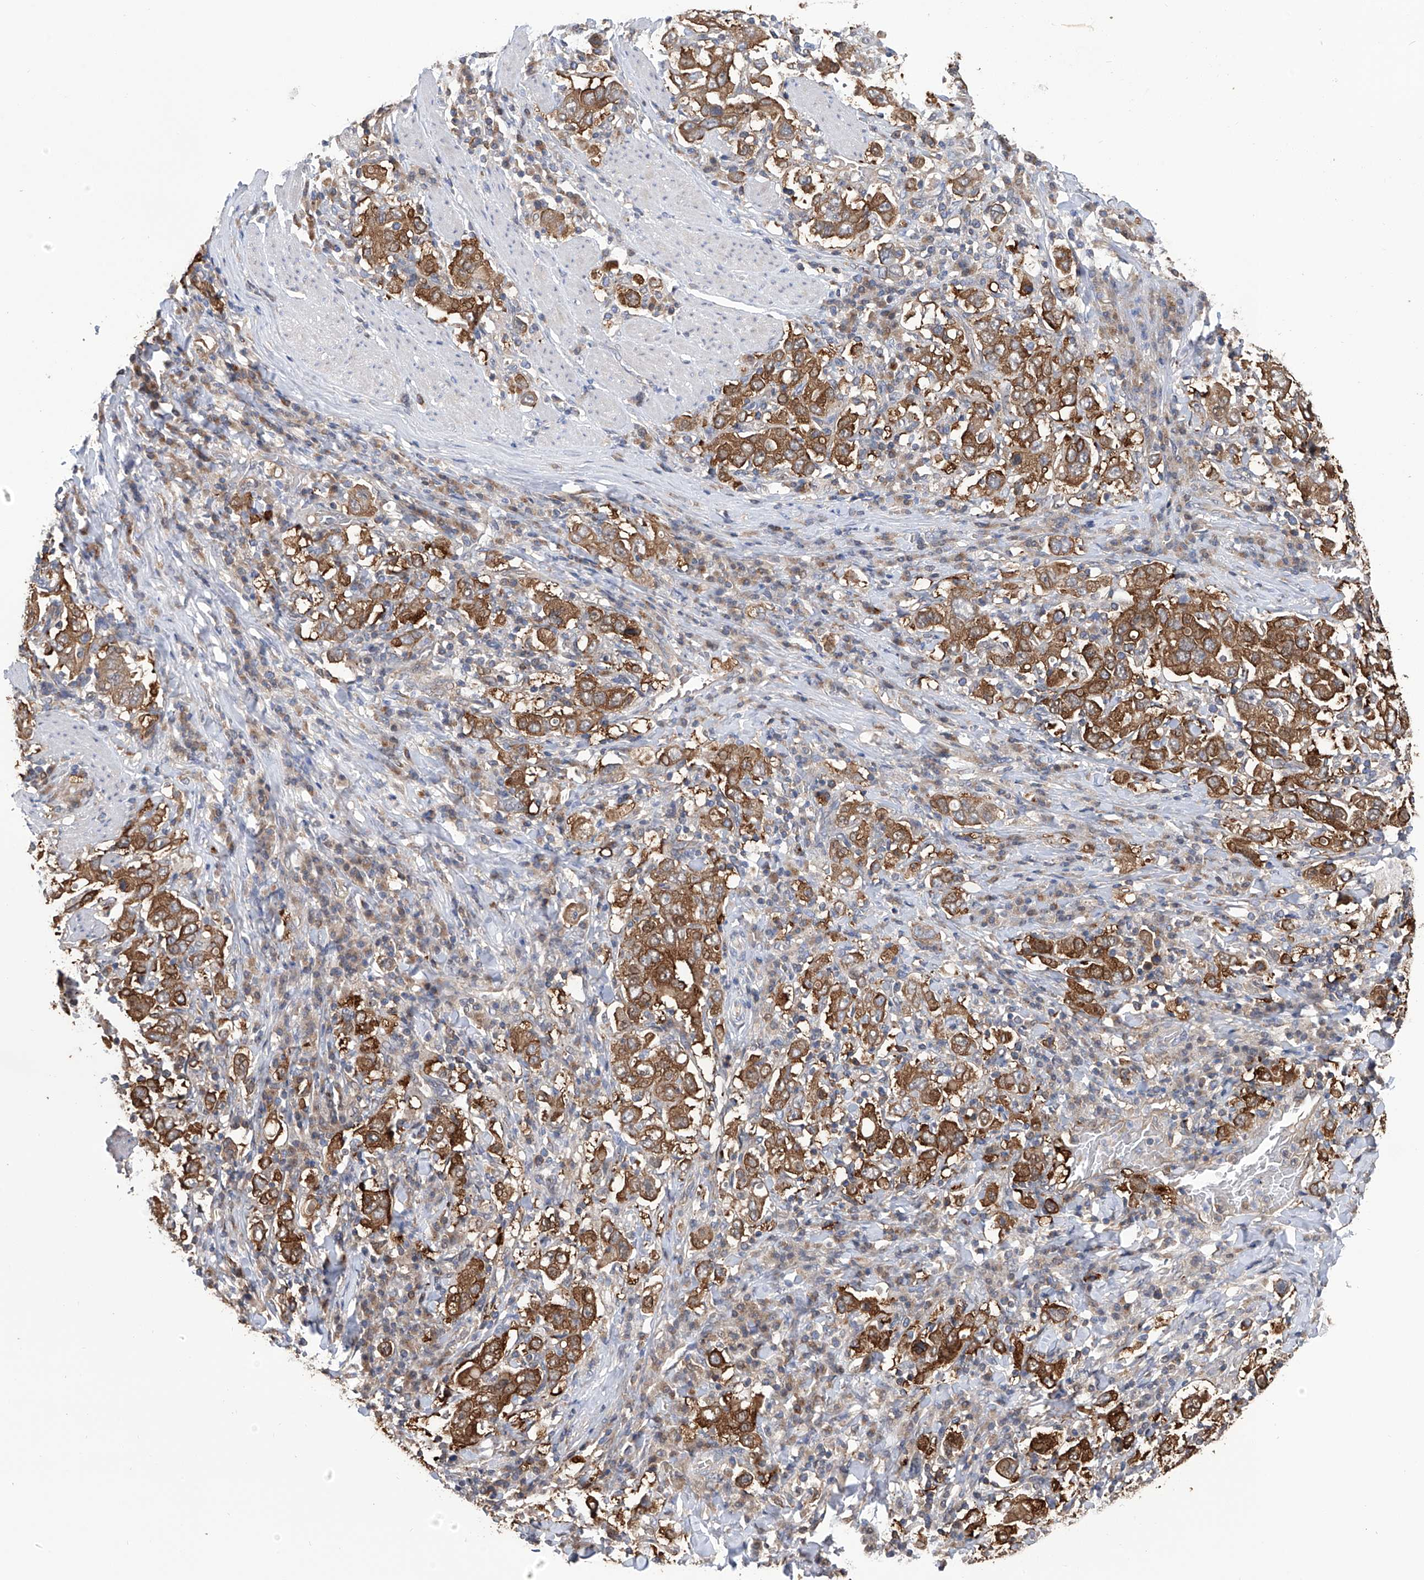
{"staining": {"intensity": "moderate", "quantity": ">75%", "location": "cytoplasmic/membranous"}, "tissue": "stomach cancer", "cell_type": "Tumor cells", "image_type": "cancer", "snomed": [{"axis": "morphology", "description": "Adenocarcinoma, NOS"}, {"axis": "topography", "description": "Stomach, upper"}], "caption": "Protein expression analysis of stomach cancer (adenocarcinoma) shows moderate cytoplasmic/membranous expression in approximately >75% of tumor cells.", "gene": "NUDT17", "patient": {"sex": "male", "age": 62}}